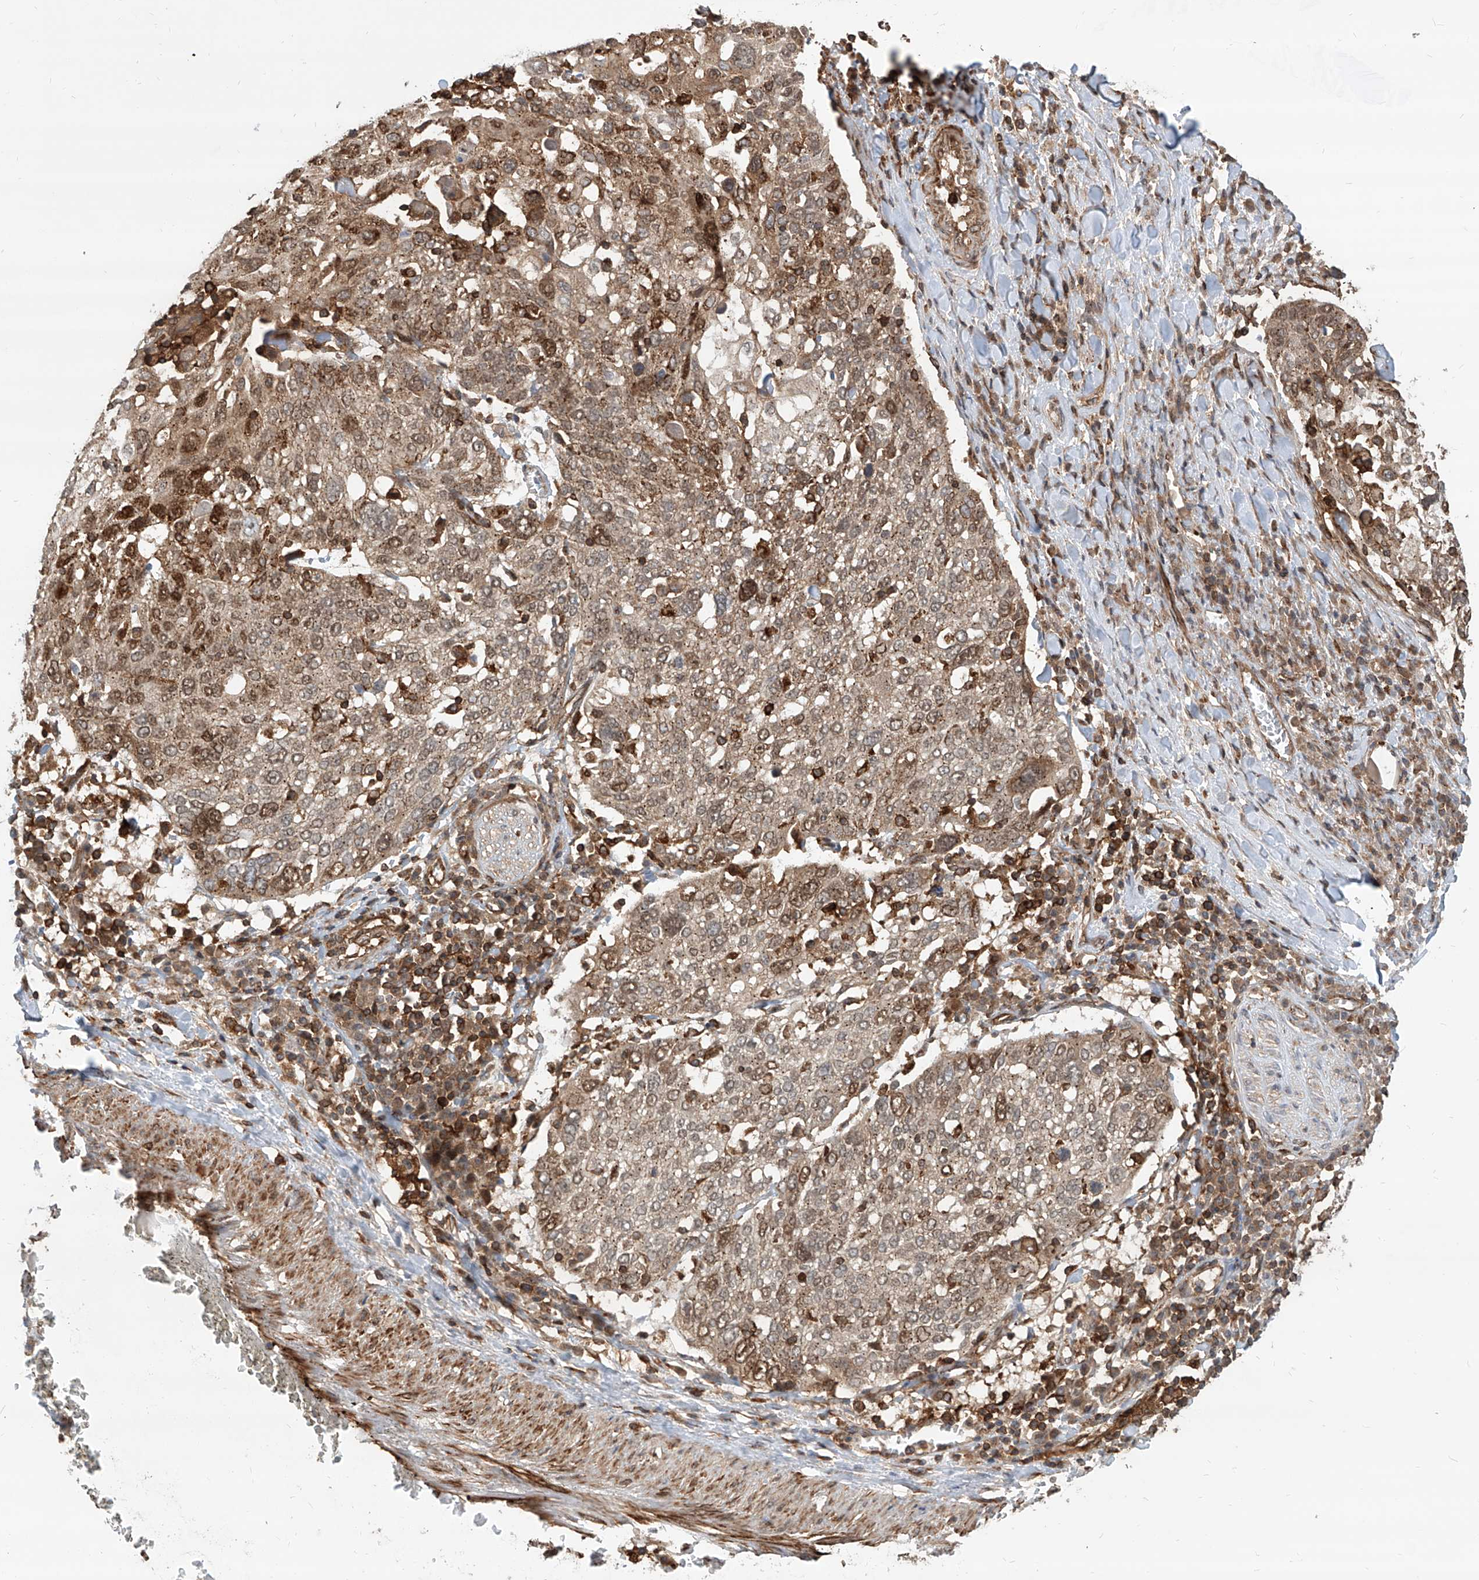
{"staining": {"intensity": "moderate", "quantity": ">75%", "location": "cytoplasmic/membranous,nuclear"}, "tissue": "lung cancer", "cell_type": "Tumor cells", "image_type": "cancer", "snomed": [{"axis": "morphology", "description": "Squamous cell carcinoma, NOS"}, {"axis": "topography", "description": "Lung"}], "caption": "Lung squamous cell carcinoma stained with a brown dye displays moderate cytoplasmic/membranous and nuclear positive expression in approximately >75% of tumor cells.", "gene": "MAGED2", "patient": {"sex": "male", "age": 65}}